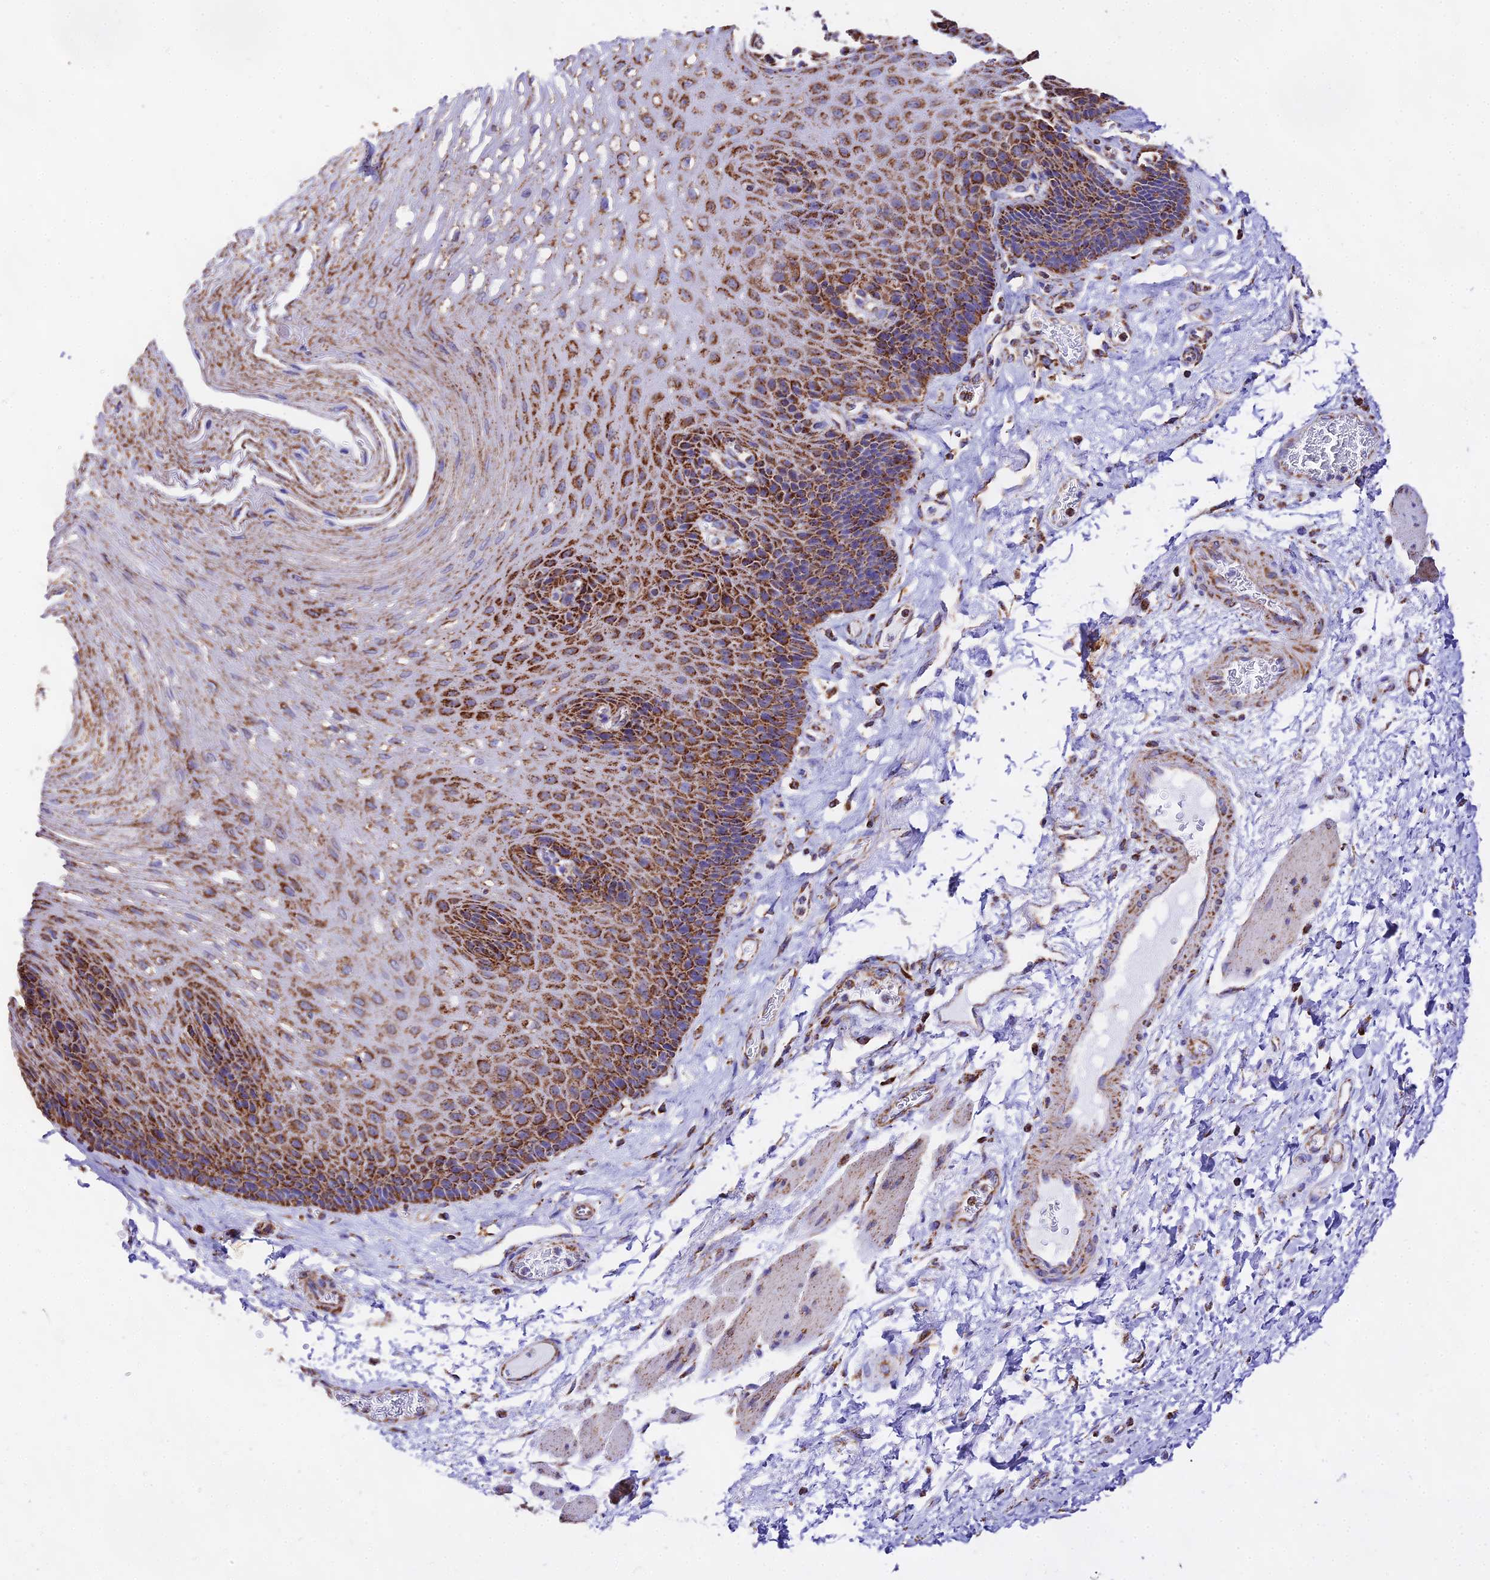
{"staining": {"intensity": "strong", "quantity": ">75%", "location": "cytoplasmic/membranous"}, "tissue": "esophagus", "cell_type": "Squamous epithelial cells", "image_type": "normal", "snomed": [{"axis": "morphology", "description": "Normal tissue, NOS"}, {"axis": "topography", "description": "Esophagus"}], "caption": "A histopathology image showing strong cytoplasmic/membranous positivity in about >75% of squamous epithelial cells in benign esophagus, as visualized by brown immunohistochemical staining.", "gene": "ATP5PD", "patient": {"sex": "female", "age": 72}}